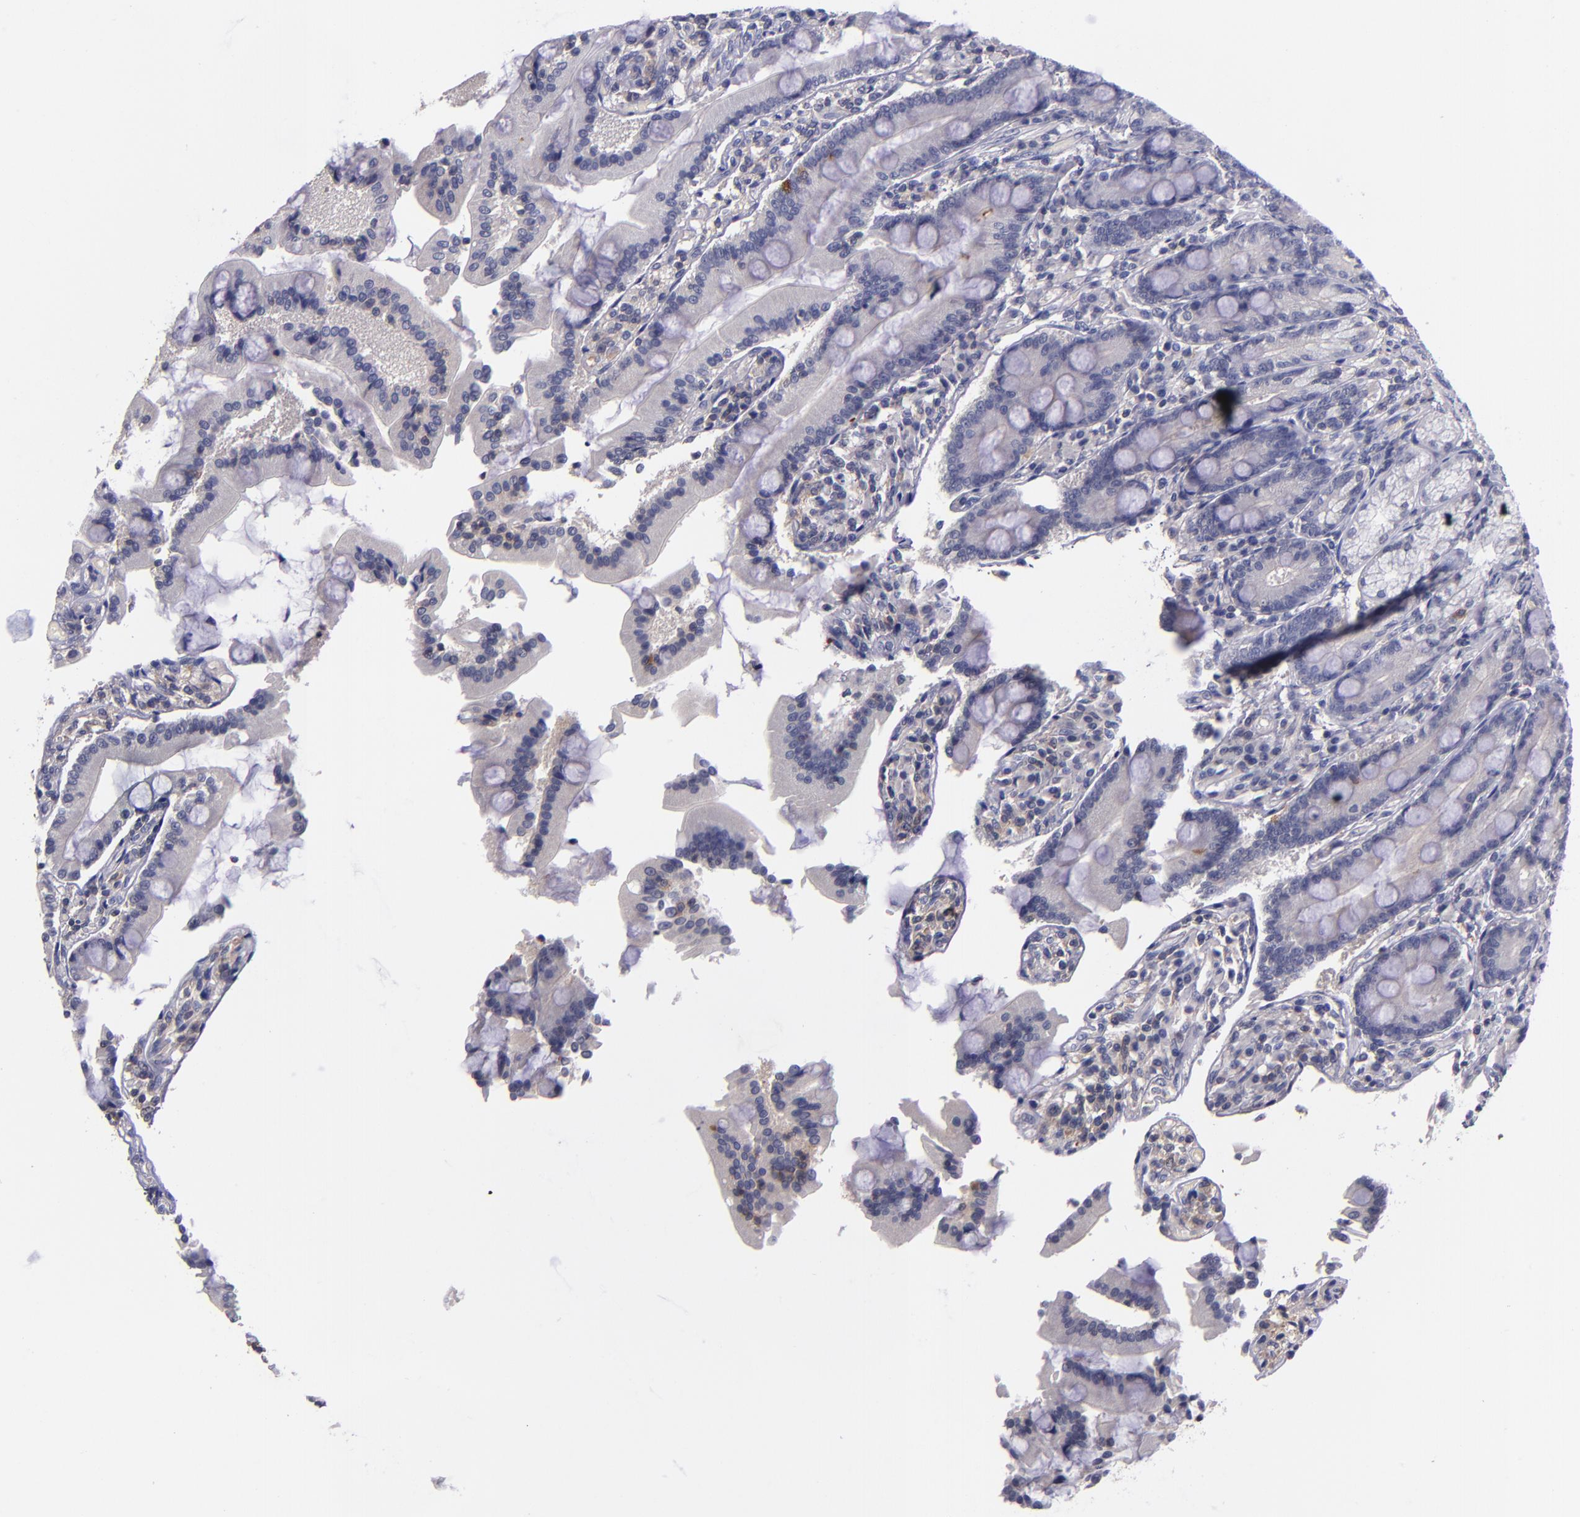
{"staining": {"intensity": "weak", "quantity": ">75%", "location": "cytoplasmic/membranous"}, "tissue": "duodenum", "cell_type": "Glandular cells", "image_type": "normal", "snomed": [{"axis": "morphology", "description": "Normal tissue, NOS"}, {"axis": "topography", "description": "Duodenum"}], "caption": "The micrograph exhibits a brown stain indicating the presence of a protein in the cytoplasmic/membranous of glandular cells in duodenum. (Brightfield microscopy of DAB IHC at high magnification).", "gene": "RBP4", "patient": {"sex": "female", "age": 64}}